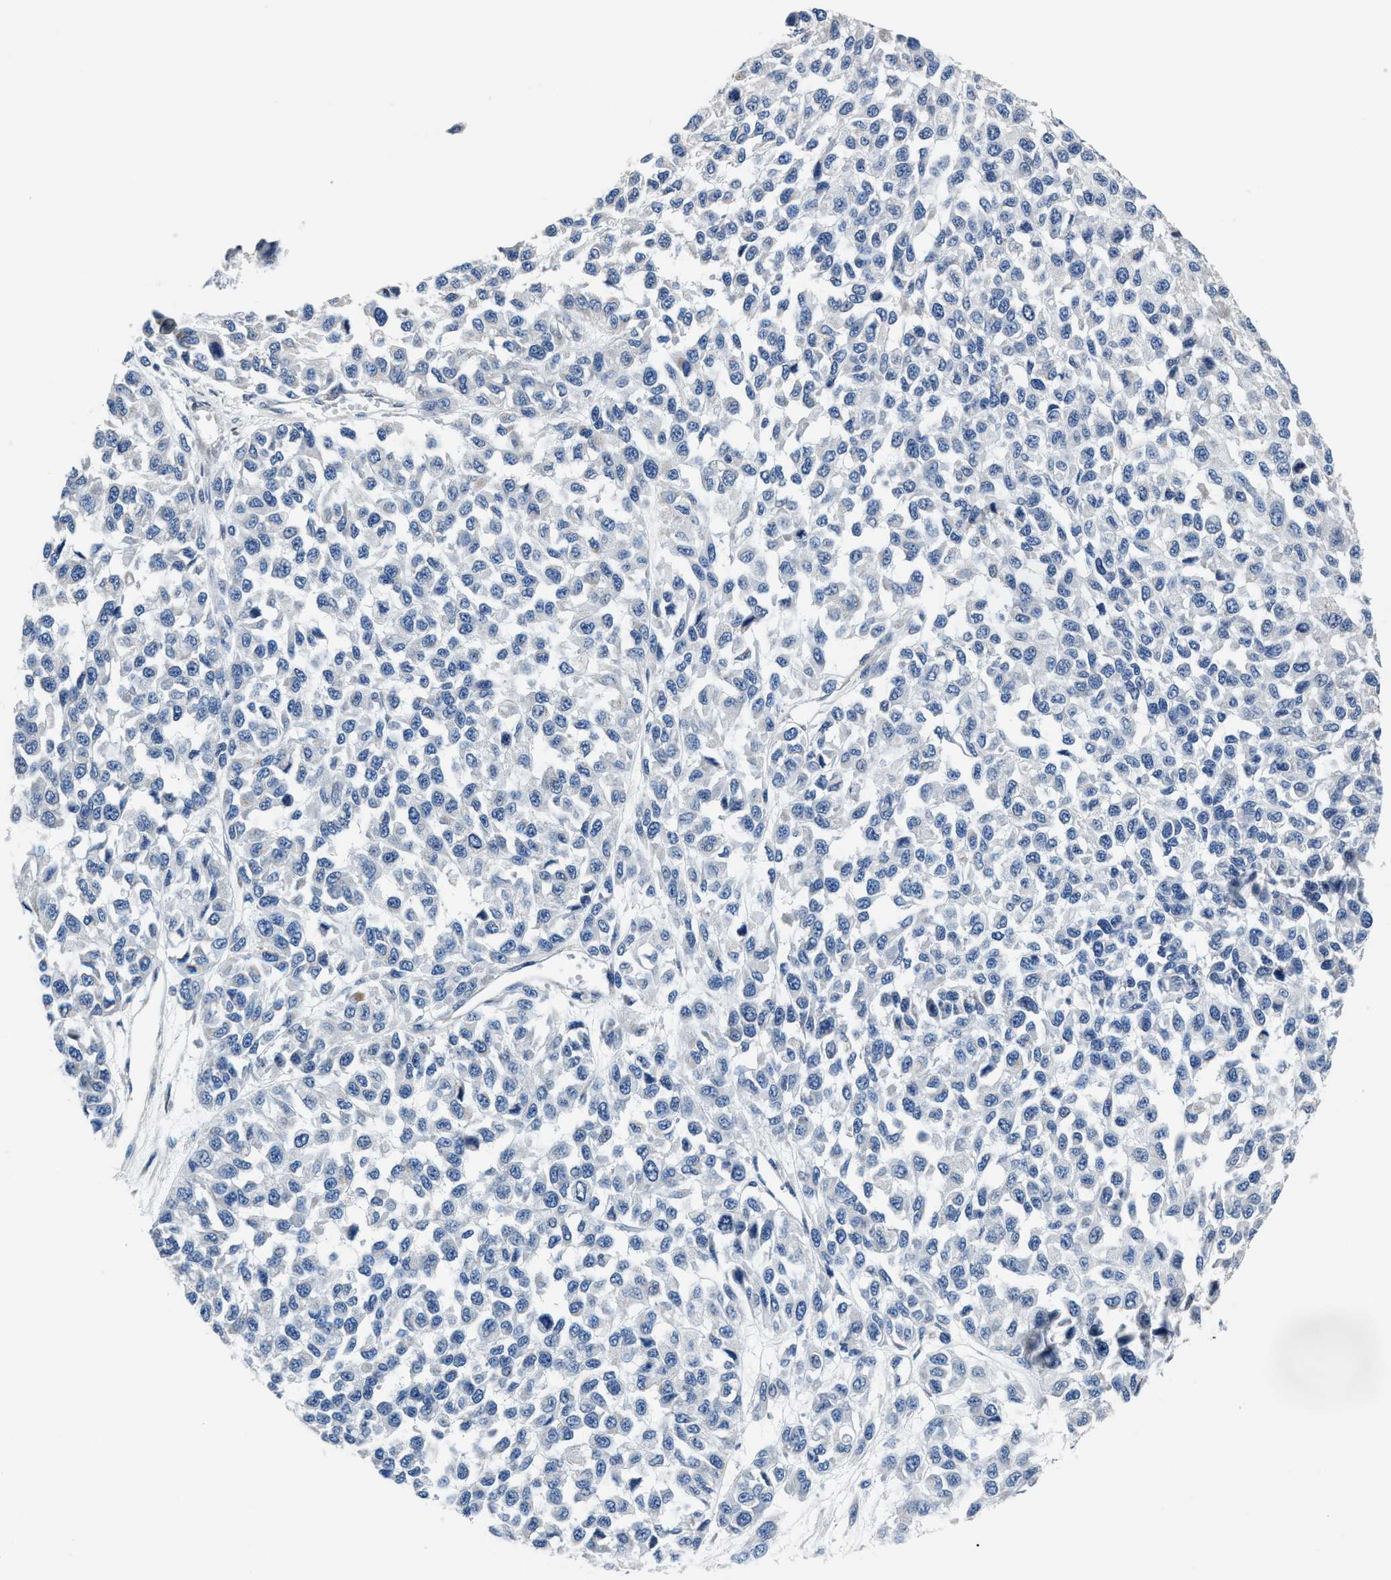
{"staining": {"intensity": "negative", "quantity": "none", "location": "none"}, "tissue": "melanoma", "cell_type": "Tumor cells", "image_type": "cancer", "snomed": [{"axis": "morphology", "description": "Malignant melanoma, NOS"}, {"axis": "topography", "description": "Skin"}], "caption": "IHC histopathology image of human melanoma stained for a protein (brown), which shows no positivity in tumor cells. (IHC, brightfield microscopy, high magnification).", "gene": "MYH3", "patient": {"sex": "male", "age": 62}}